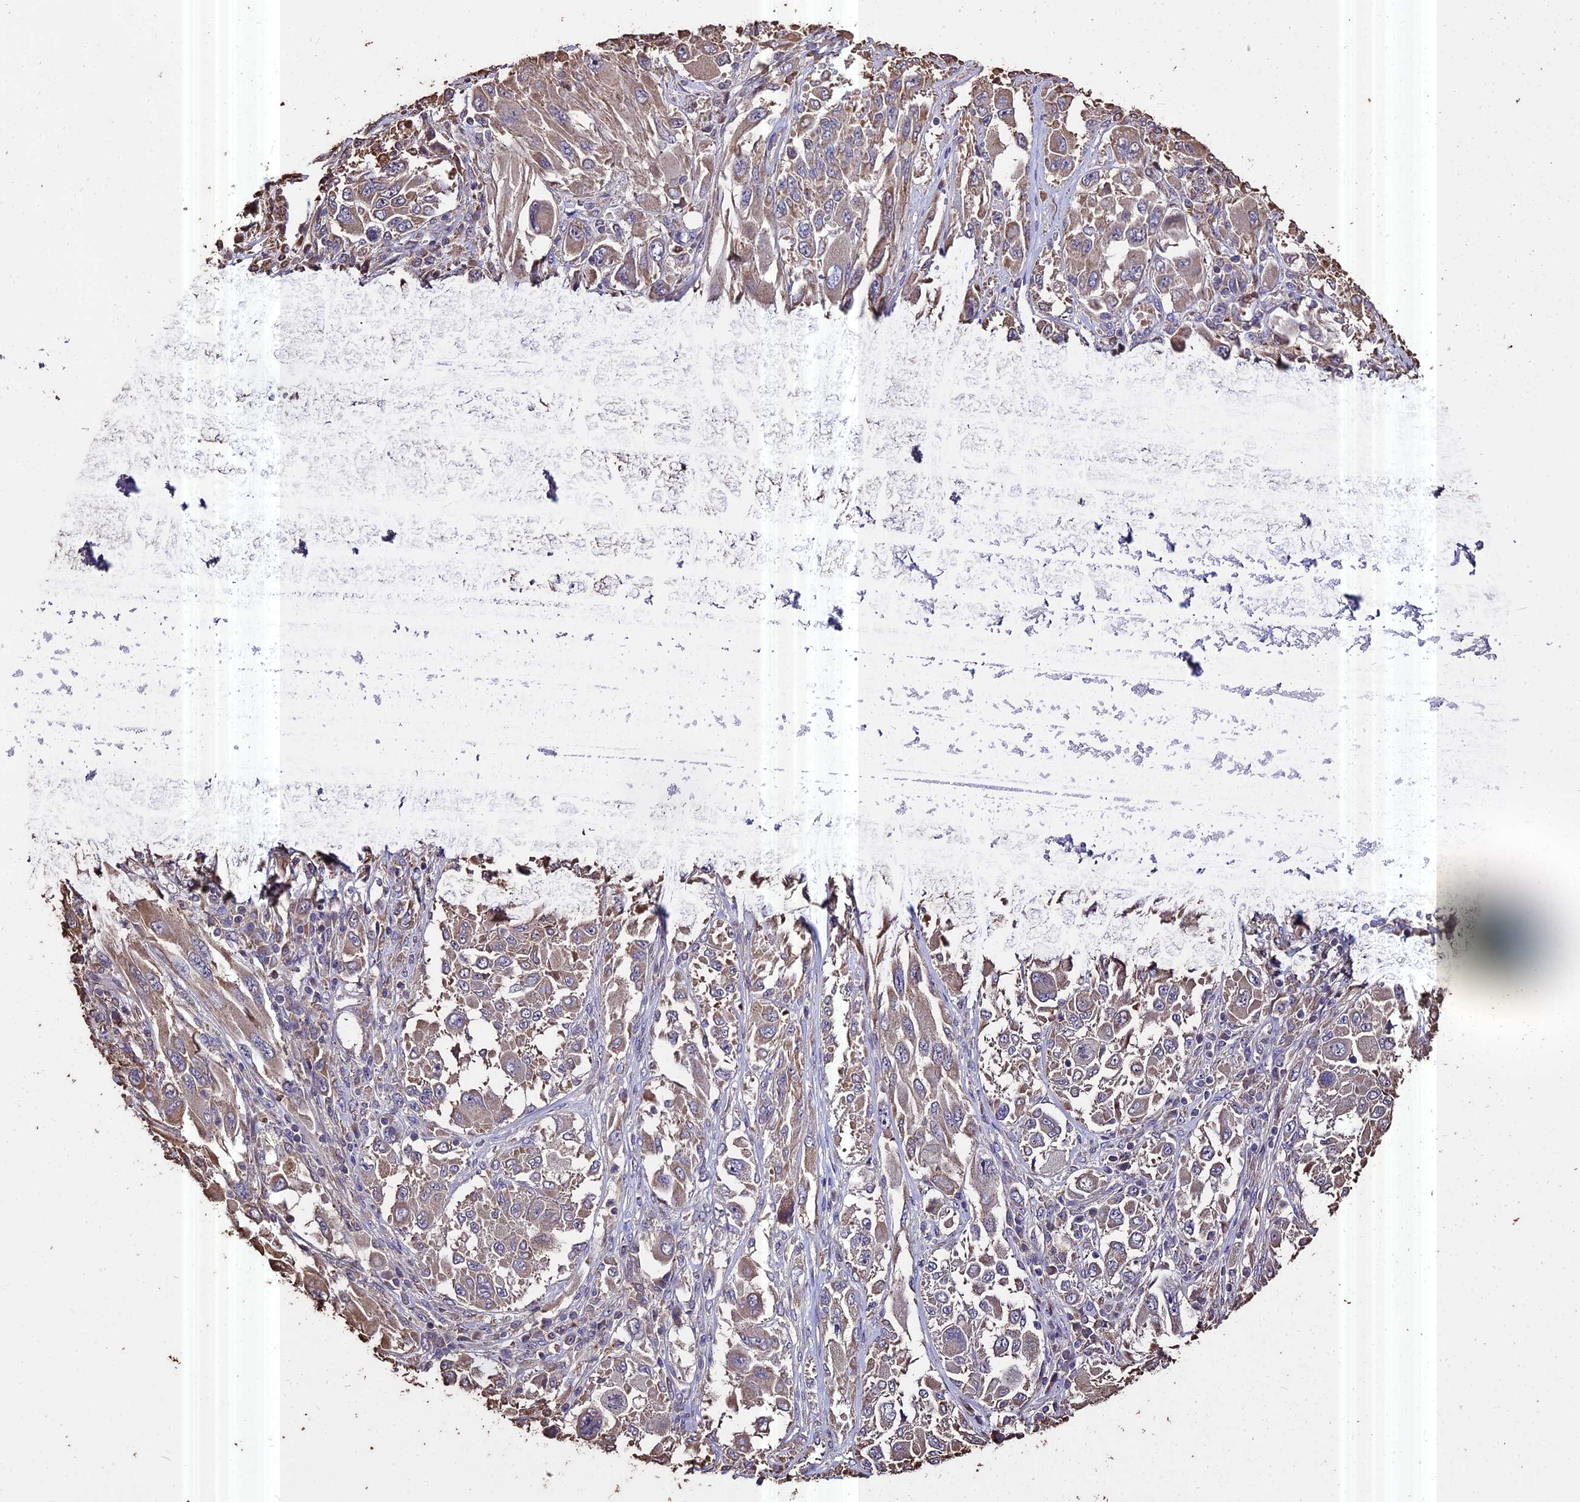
{"staining": {"intensity": "weak", "quantity": "25%-75%", "location": "cytoplasmic/membranous"}, "tissue": "melanoma", "cell_type": "Tumor cells", "image_type": "cancer", "snomed": [{"axis": "morphology", "description": "Malignant melanoma, NOS"}, {"axis": "topography", "description": "Skin"}], "caption": "Melanoma stained with DAB (3,3'-diaminobenzidine) immunohistochemistry (IHC) shows low levels of weak cytoplasmic/membranous positivity in approximately 25%-75% of tumor cells.", "gene": "PGPEP1L", "patient": {"sex": "female", "age": 91}}